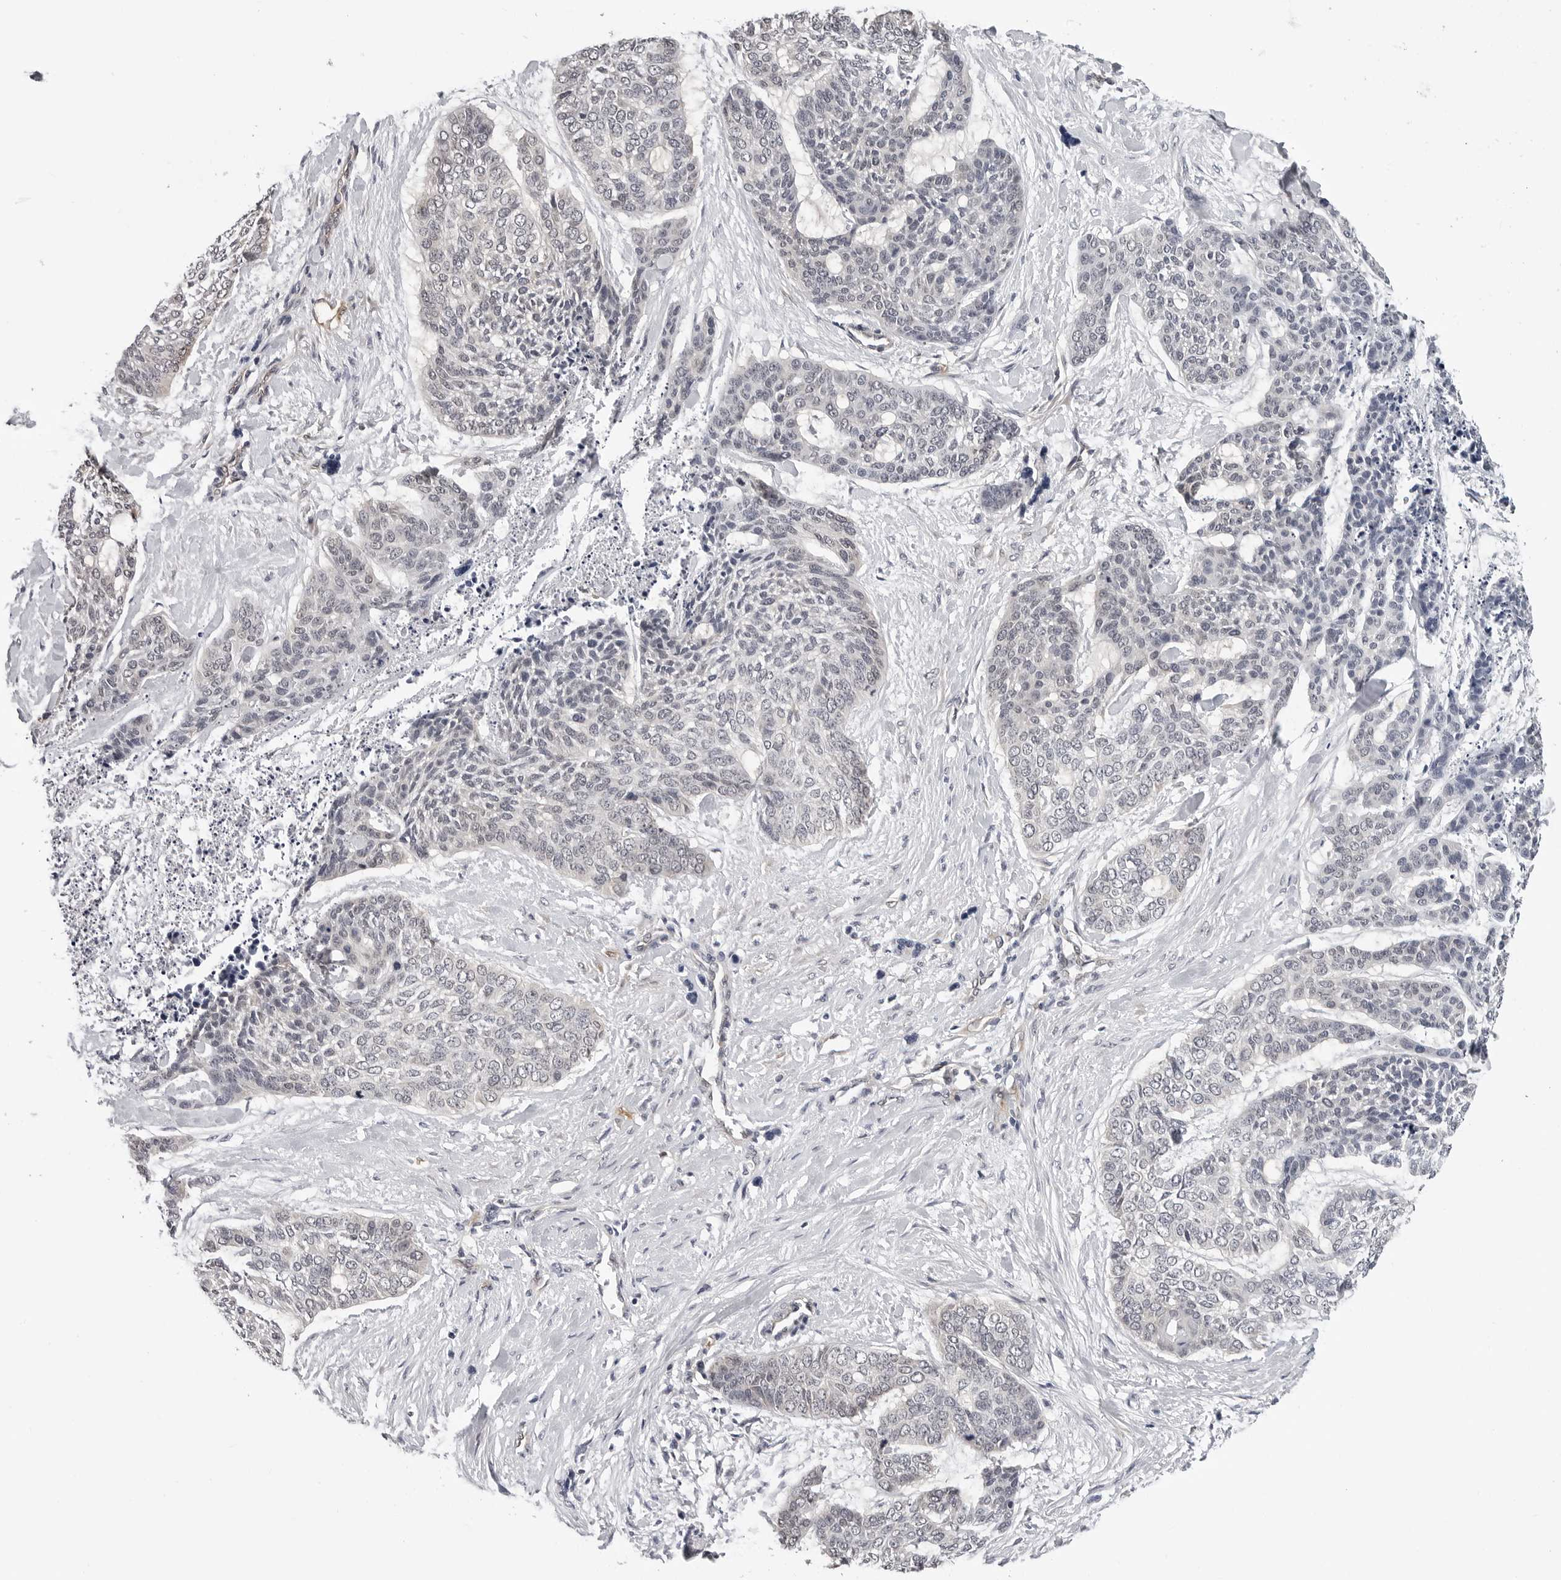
{"staining": {"intensity": "negative", "quantity": "none", "location": "none"}, "tissue": "skin cancer", "cell_type": "Tumor cells", "image_type": "cancer", "snomed": [{"axis": "morphology", "description": "Basal cell carcinoma"}, {"axis": "topography", "description": "Skin"}], "caption": "A histopathology image of skin basal cell carcinoma stained for a protein reveals no brown staining in tumor cells.", "gene": "TRMT13", "patient": {"sex": "female", "age": 64}}